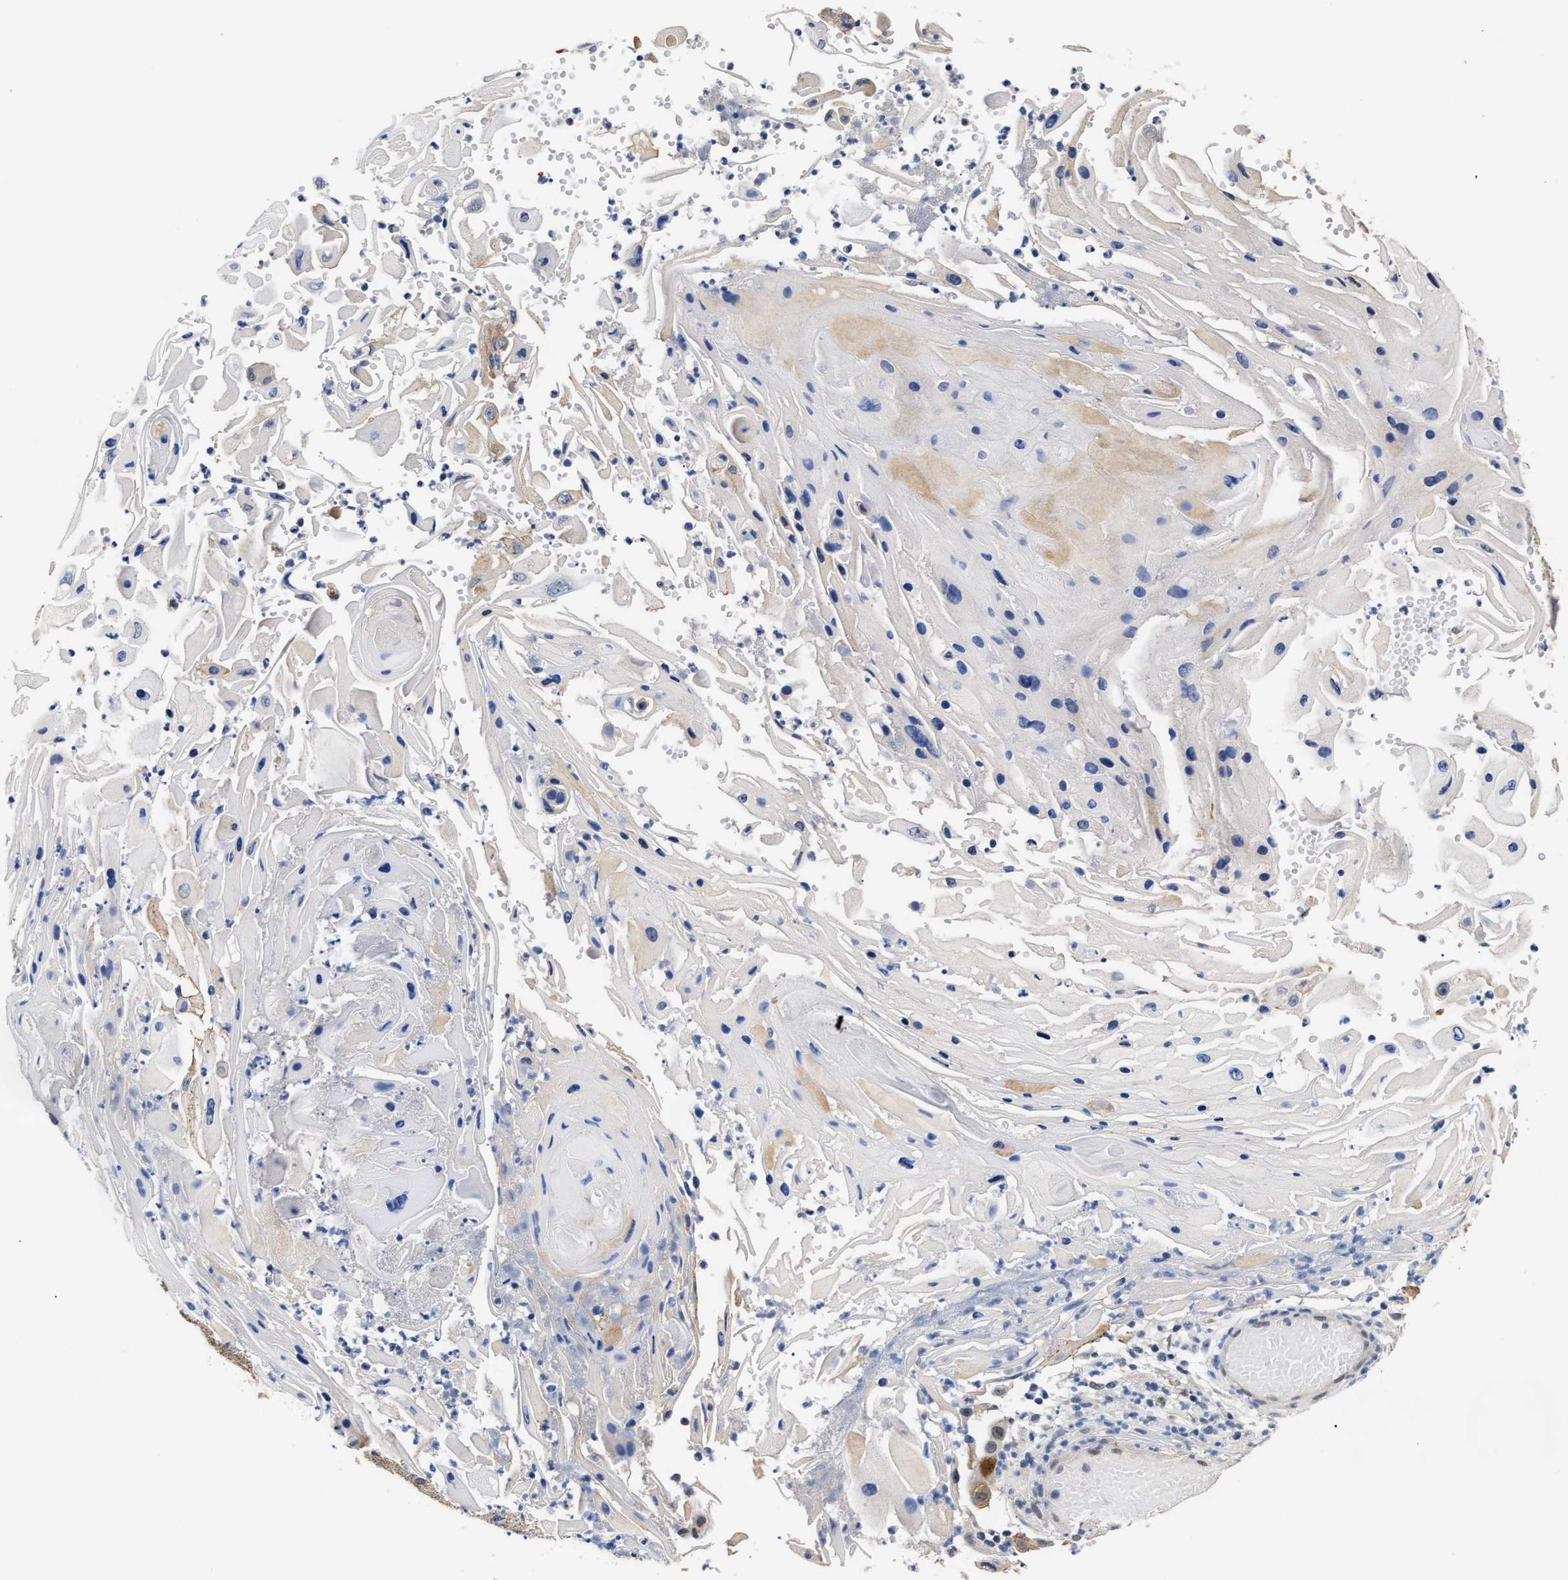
{"staining": {"intensity": "moderate", "quantity": ">75%", "location": "cytoplasmic/membranous"}, "tissue": "skin cancer", "cell_type": "Tumor cells", "image_type": "cancer", "snomed": [{"axis": "morphology", "description": "Squamous cell carcinoma, NOS"}, {"axis": "topography", "description": "Skin"}], "caption": "Protein expression analysis of human skin squamous cell carcinoma reveals moderate cytoplasmic/membranous staining in approximately >75% of tumor cells.", "gene": "AHNAK2", "patient": {"sex": "female", "age": 44}}